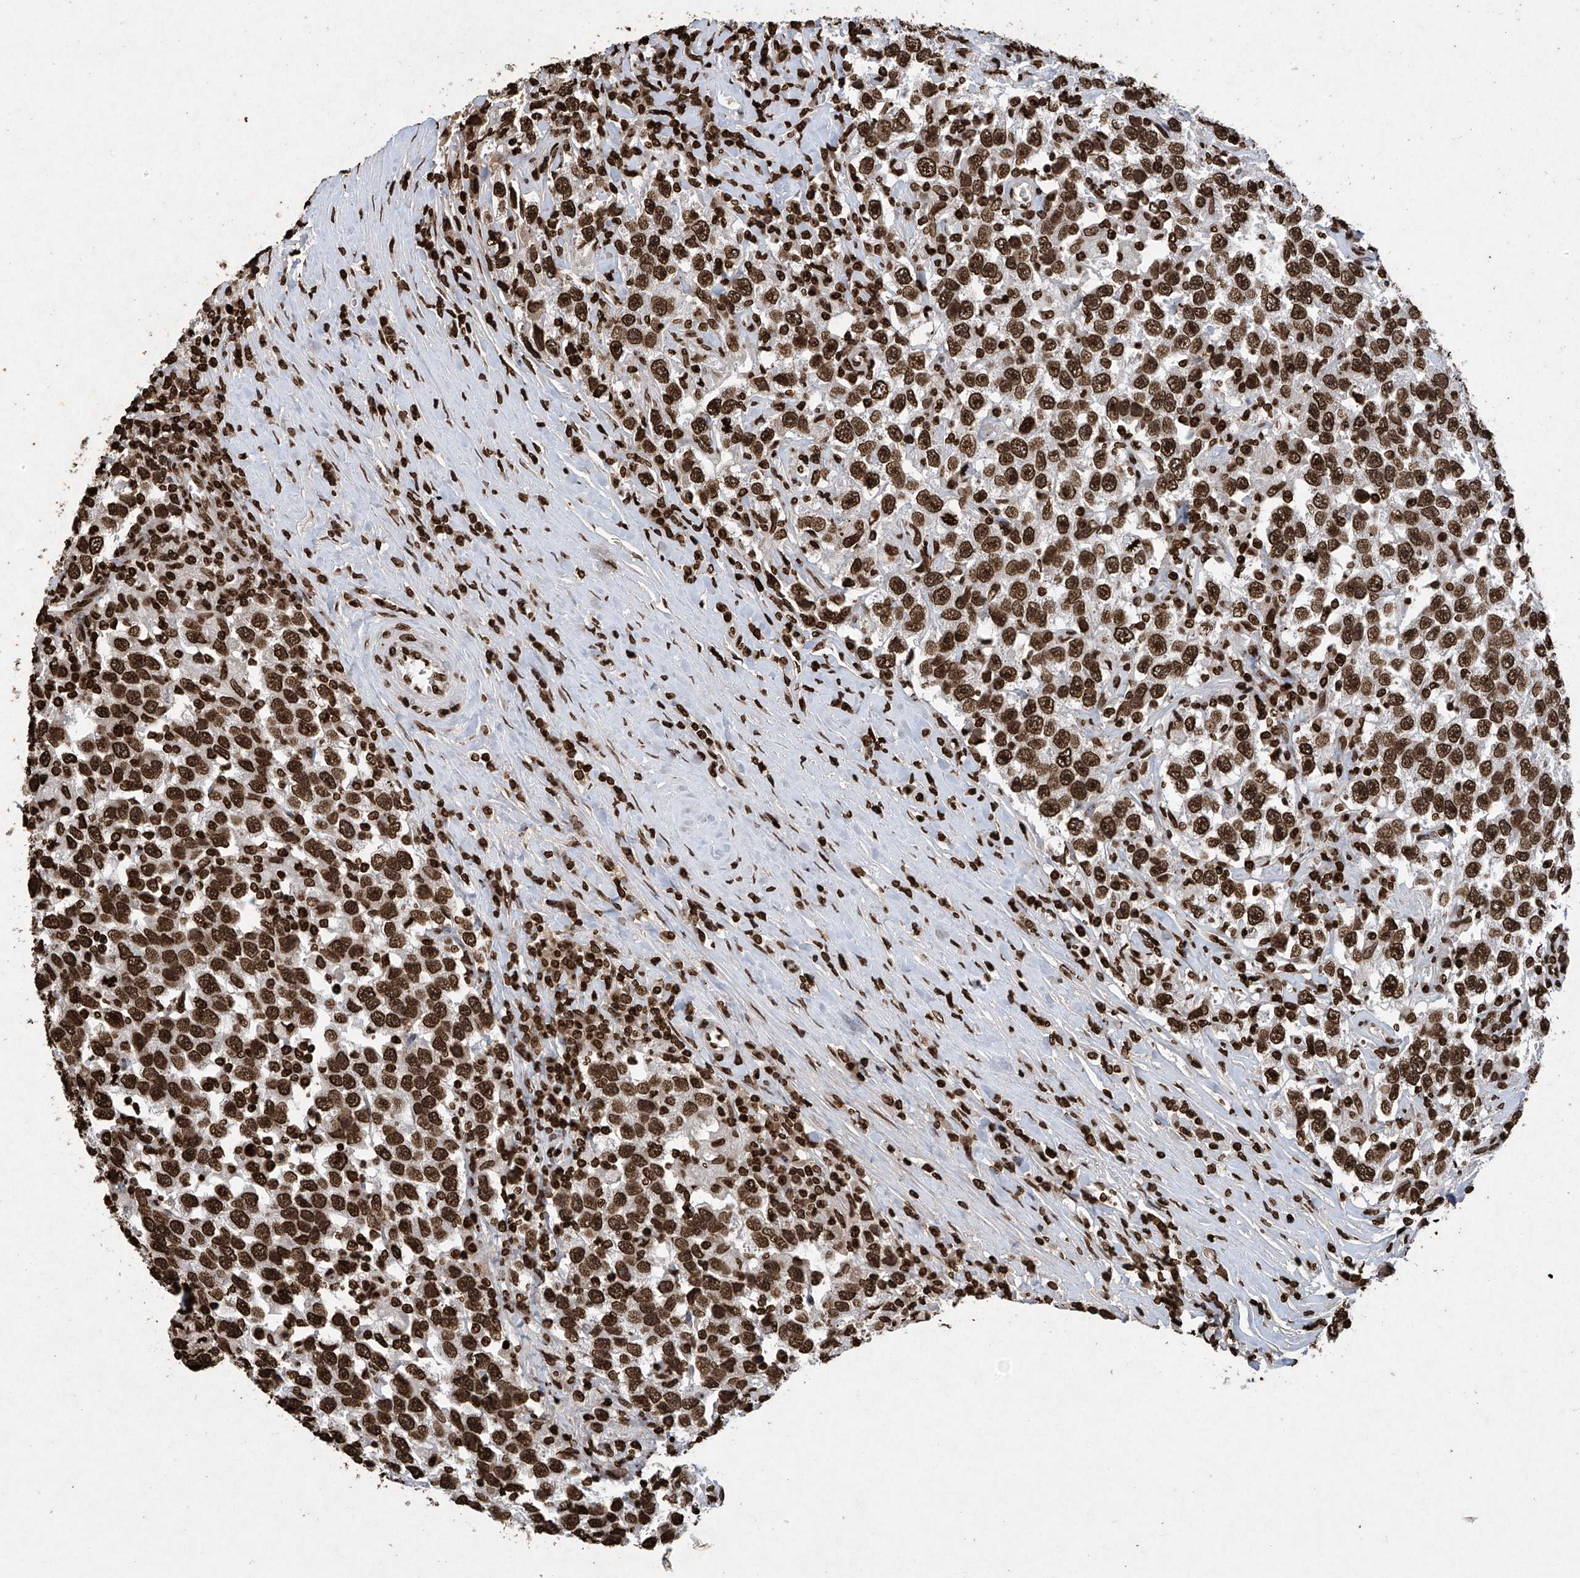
{"staining": {"intensity": "strong", "quantity": ">75%", "location": "nuclear"}, "tissue": "testis cancer", "cell_type": "Tumor cells", "image_type": "cancer", "snomed": [{"axis": "morphology", "description": "Seminoma, NOS"}, {"axis": "topography", "description": "Testis"}], "caption": "Approximately >75% of tumor cells in testis cancer show strong nuclear protein staining as visualized by brown immunohistochemical staining.", "gene": "H3-3A", "patient": {"sex": "male", "age": 41}}